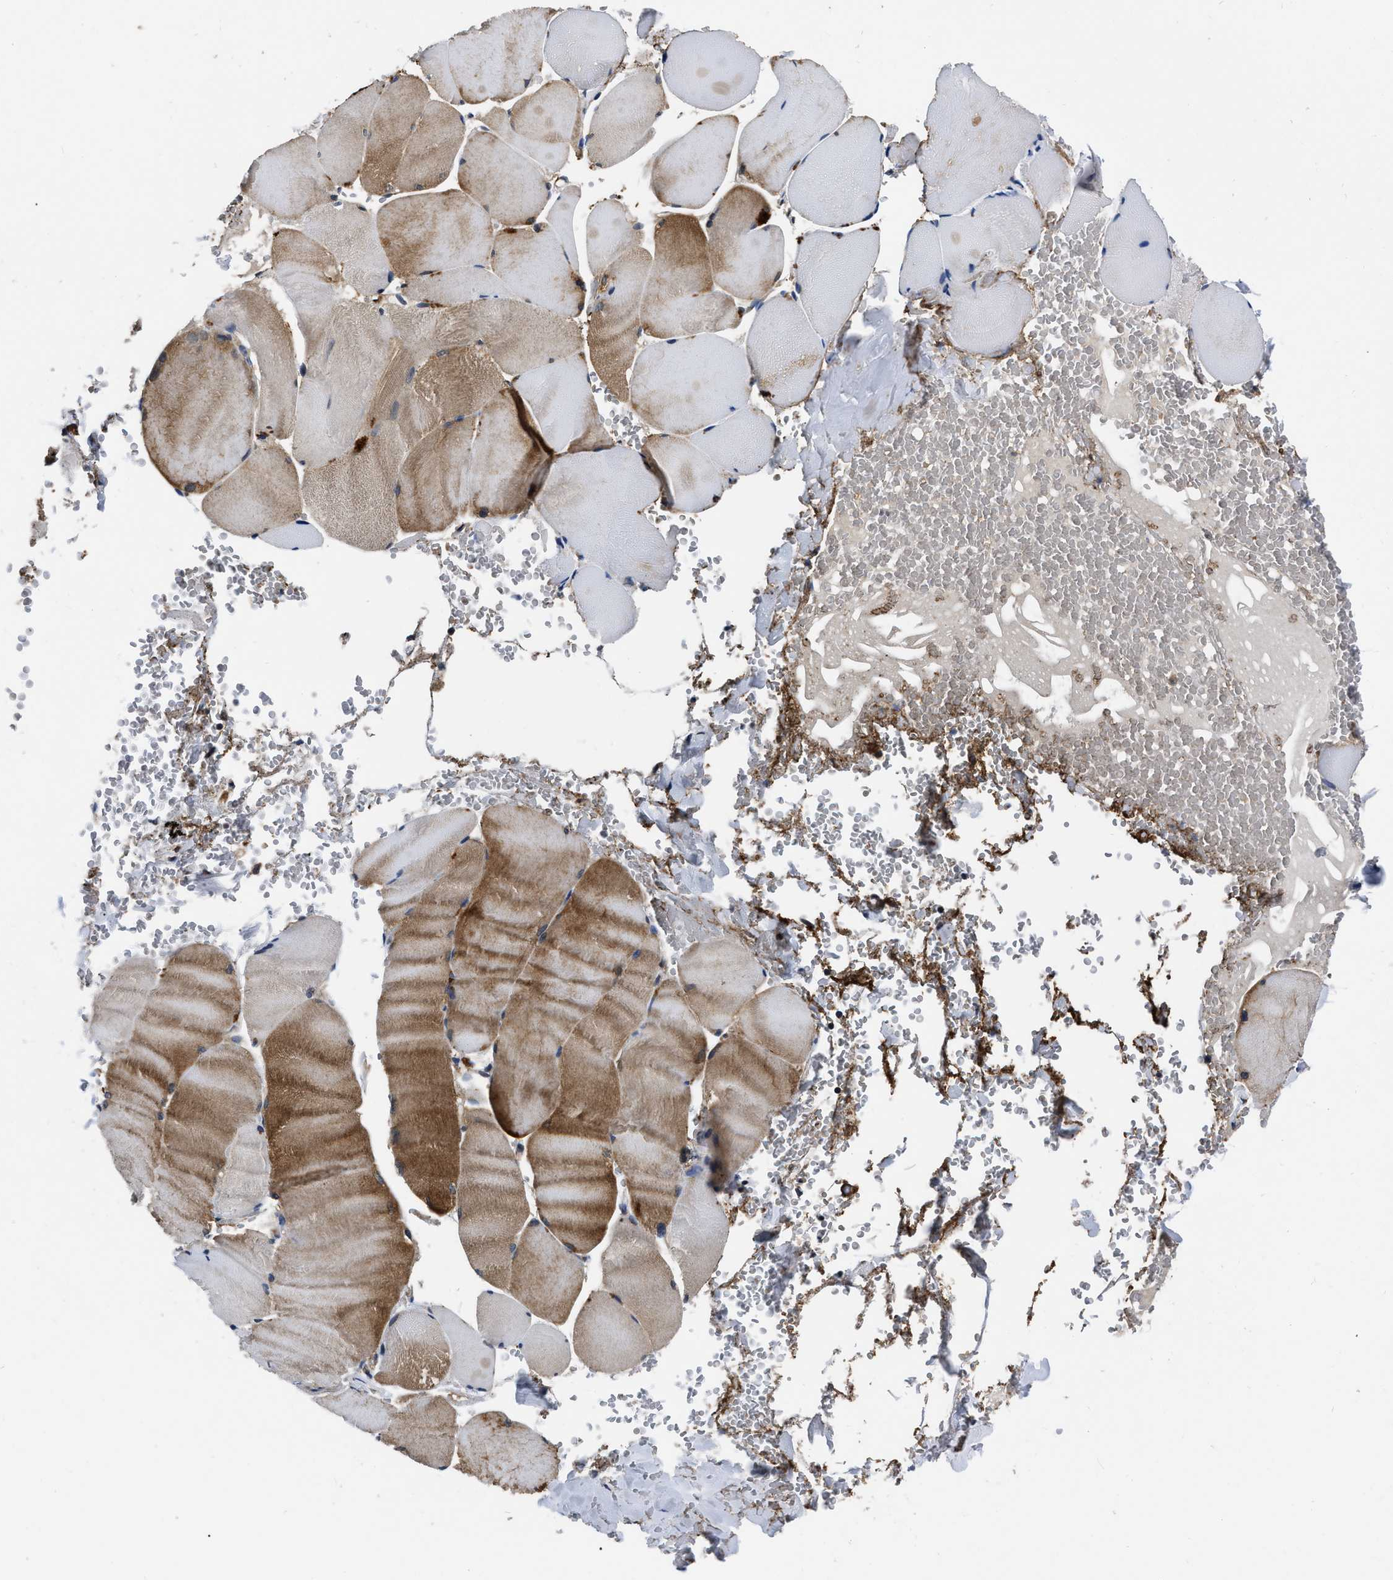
{"staining": {"intensity": "moderate", "quantity": "25%-75%", "location": "cytoplasmic/membranous"}, "tissue": "skeletal muscle", "cell_type": "Myocytes", "image_type": "normal", "snomed": [{"axis": "morphology", "description": "Normal tissue, NOS"}, {"axis": "topography", "description": "Skin"}, {"axis": "topography", "description": "Skeletal muscle"}], "caption": "Immunohistochemistry staining of benign skeletal muscle, which exhibits medium levels of moderate cytoplasmic/membranous expression in about 25%-75% of myocytes indicating moderate cytoplasmic/membranous protein positivity. The staining was performed using DAB (brown) for protein detection and nuclei were counterstained in hematoxylin (blue).", "gene": "GET4", "patient": {"sex": "male", "age": 83}}